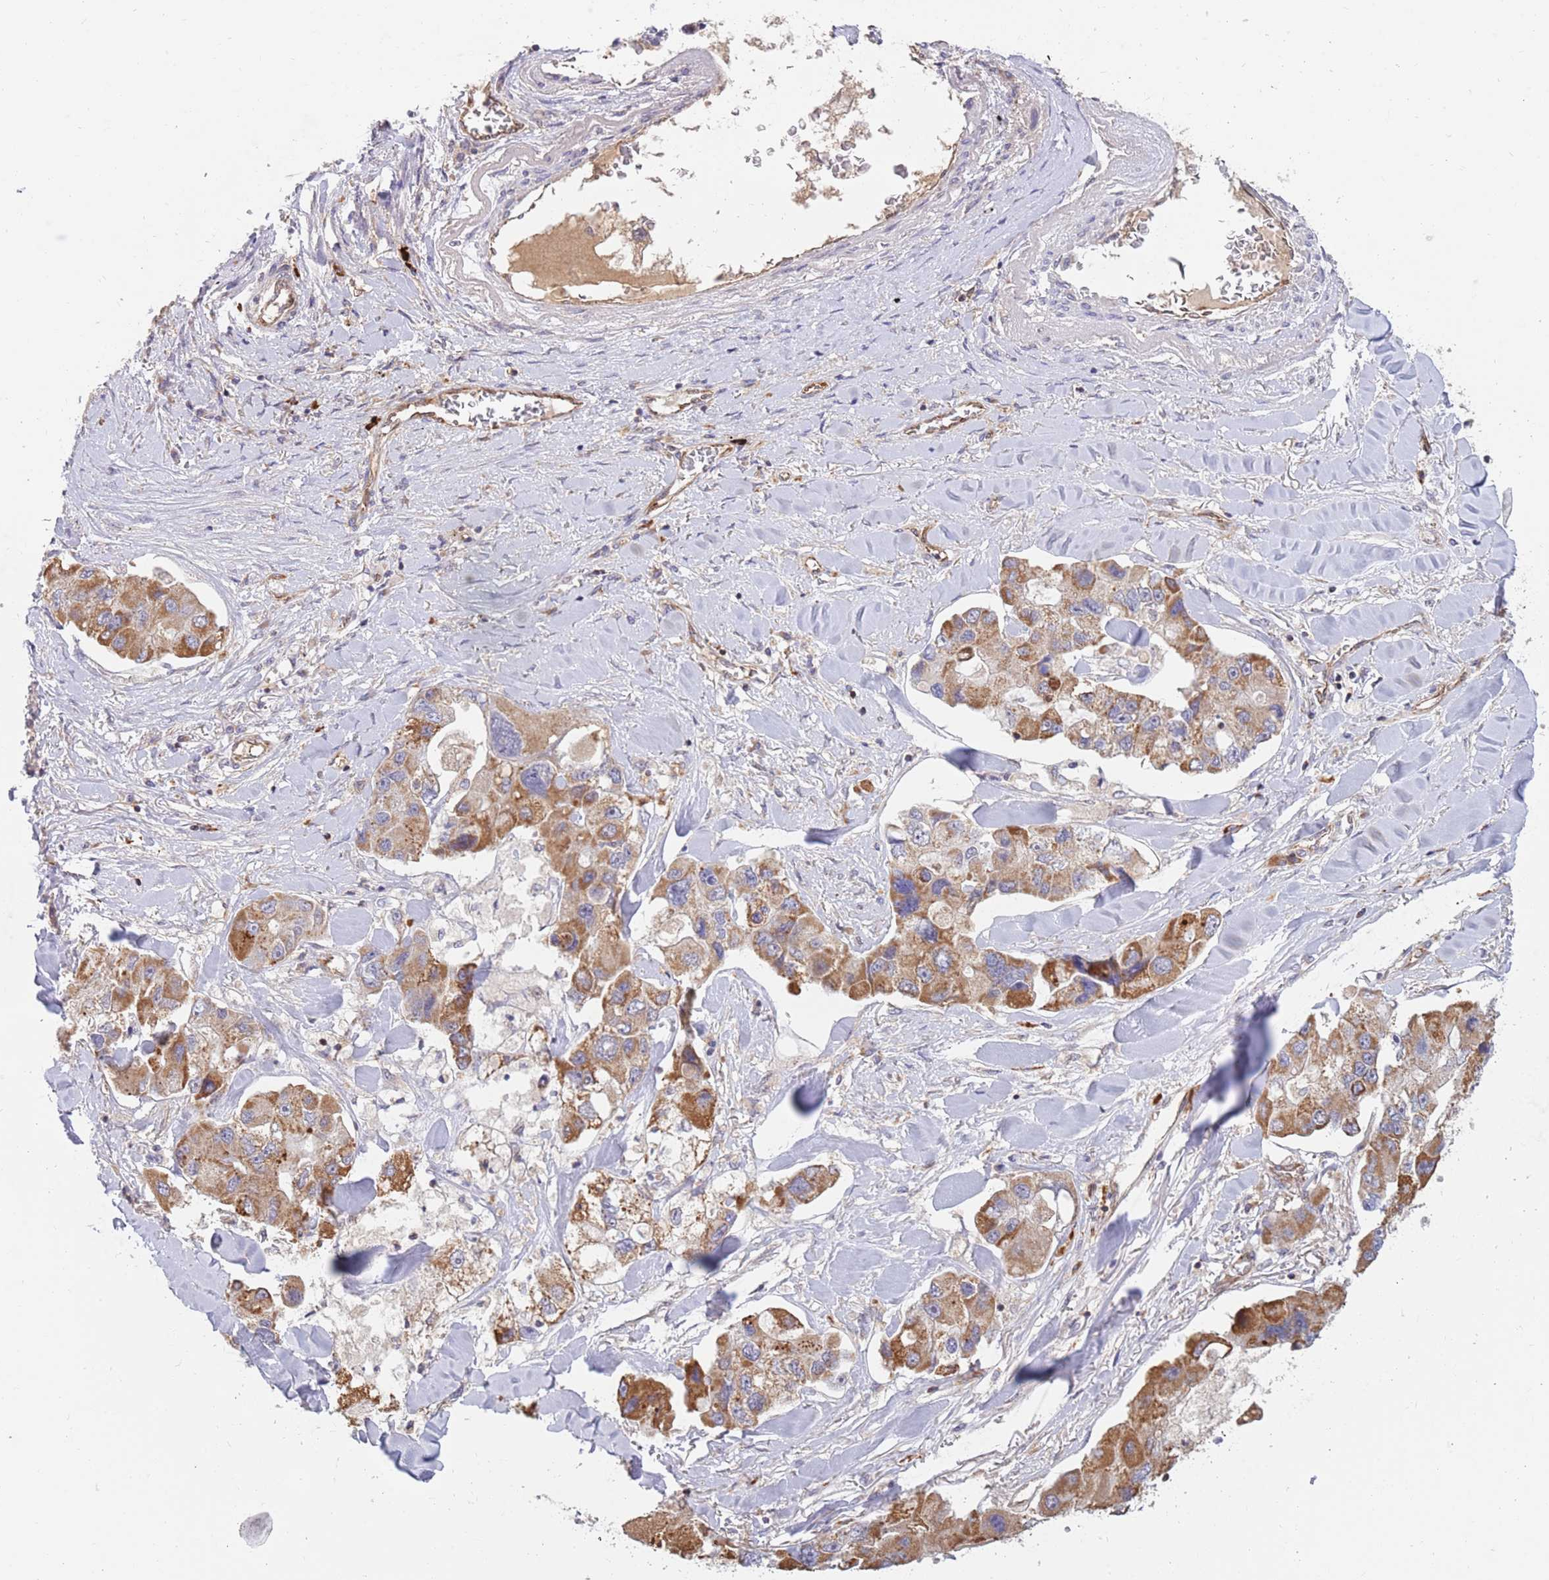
{"staining": {"intensity": "moderate", "quantity": ">75%", "location": "cytoplasmic/membranous"}, "tissue": "lung cancer", "cell_type": "Tumor cells", "image_type": "cancer", "snomed": [{"axis": "morphology", "description": "Adenocarcinoma, NOS"}, {"axis": "topography", "description": "Lung"}], "caption": "Adenocarcinoma (lung) stained for a protein shows moderate cytoplasmic/membranous positivity in tumor cells.", "gene": "GUK1", "patient": {"sex": "female", "age": 54}}